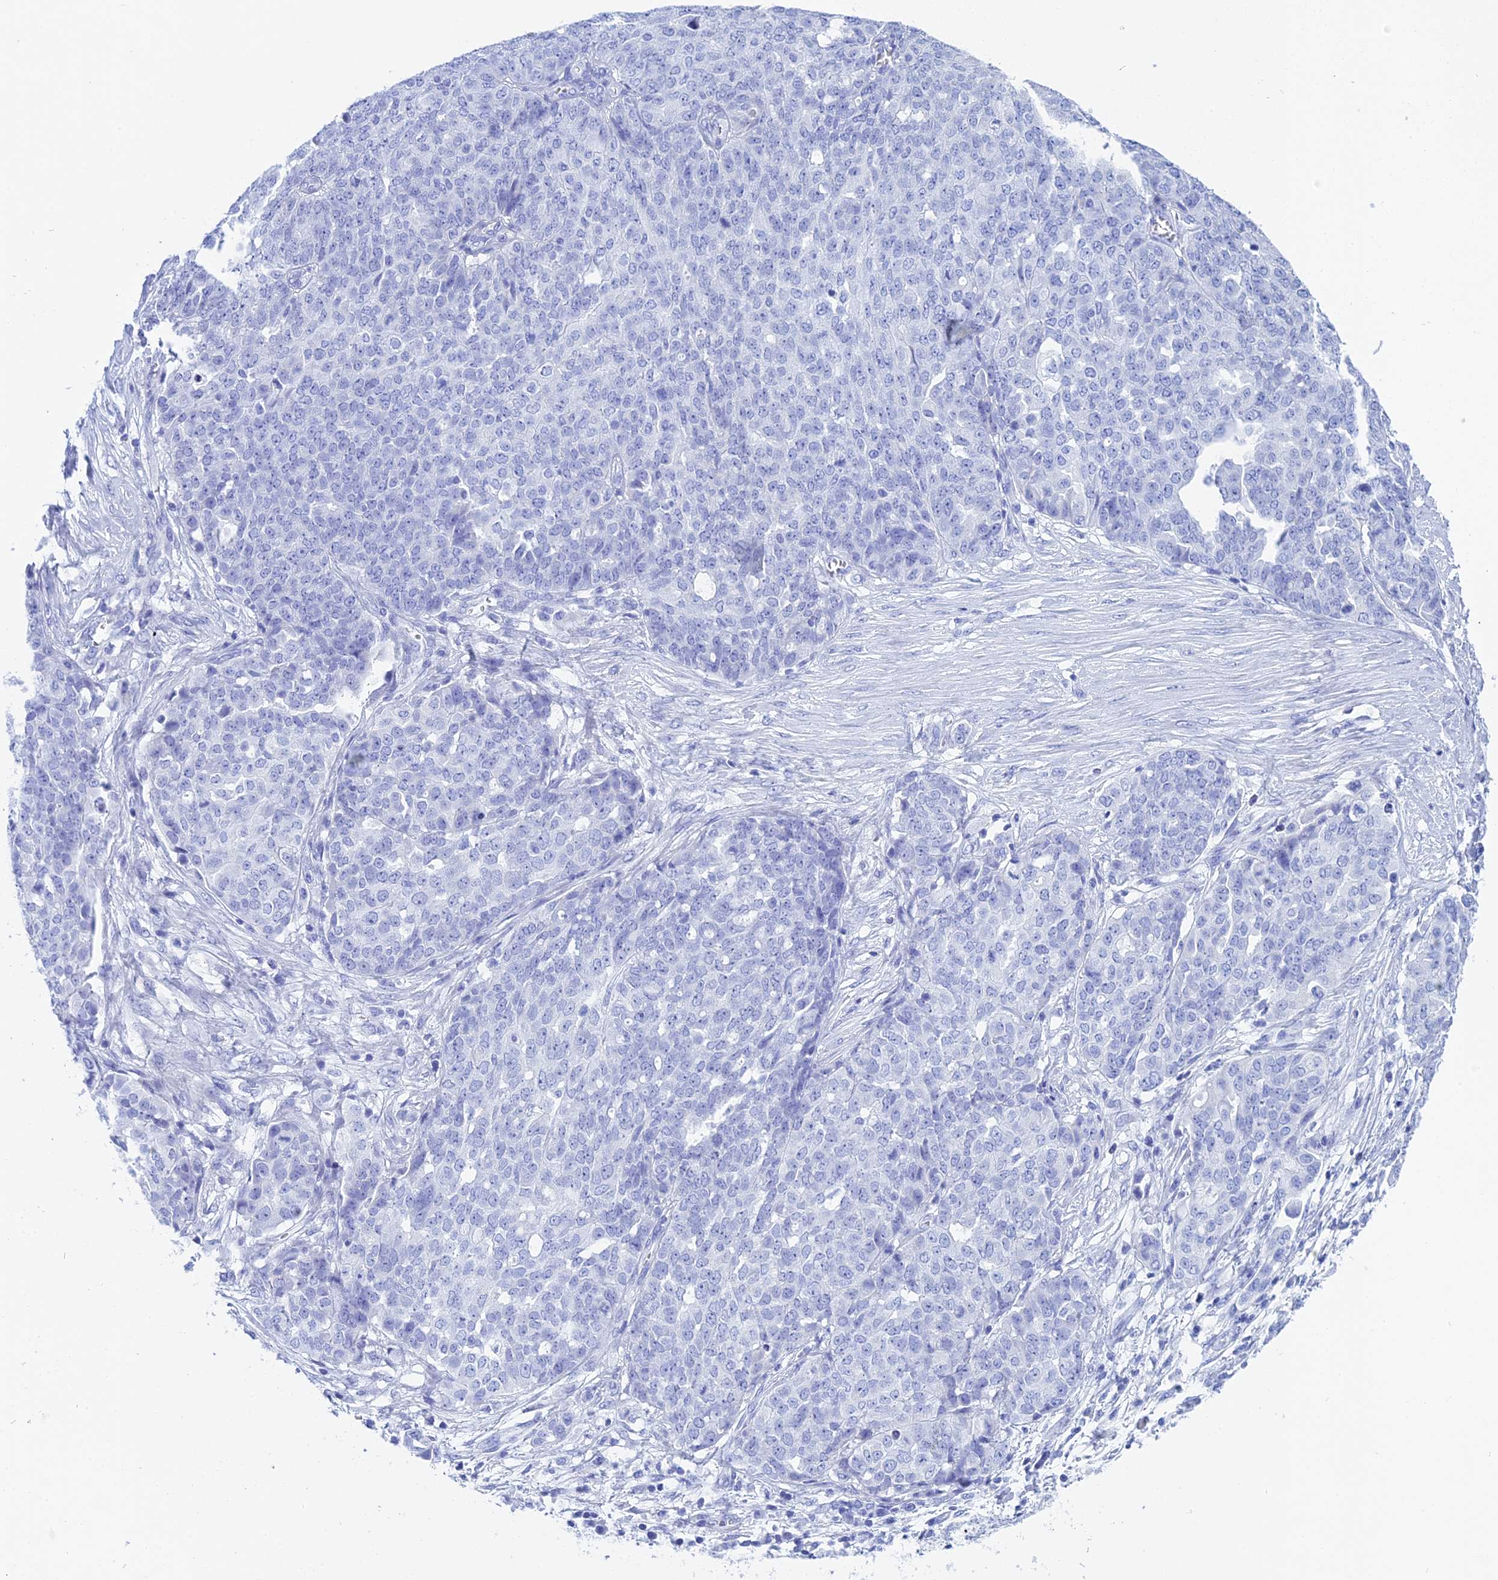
{"staining": {"intensity": "negative", "quantity": "none", "location": "none"}, "tissue": "ovarian cancer", "cell_type": "Tumor cells", "image_type": "cancer", "snomed": [{"axis": "morphology", "description": "Cystadenocarcinoma, serous, NOS"}, {"axis": "topography", "description": "Soft tissue"}, {"axis": "topography", "description": "Ovary"}], "caption": "Ovarian serous cystadenocarcinoma was stained to show a protein in brown. There is no significant positivity in tumor cells. The staining was performed using DAB (3,3'-diaminobenzidine) to visualize the protein expression in brown, while the nuclei were stained in blue with hematoxylin (Magnification: 20x).", "gene": "TEX101", "patient": {"sex": "female", "age": 57}}